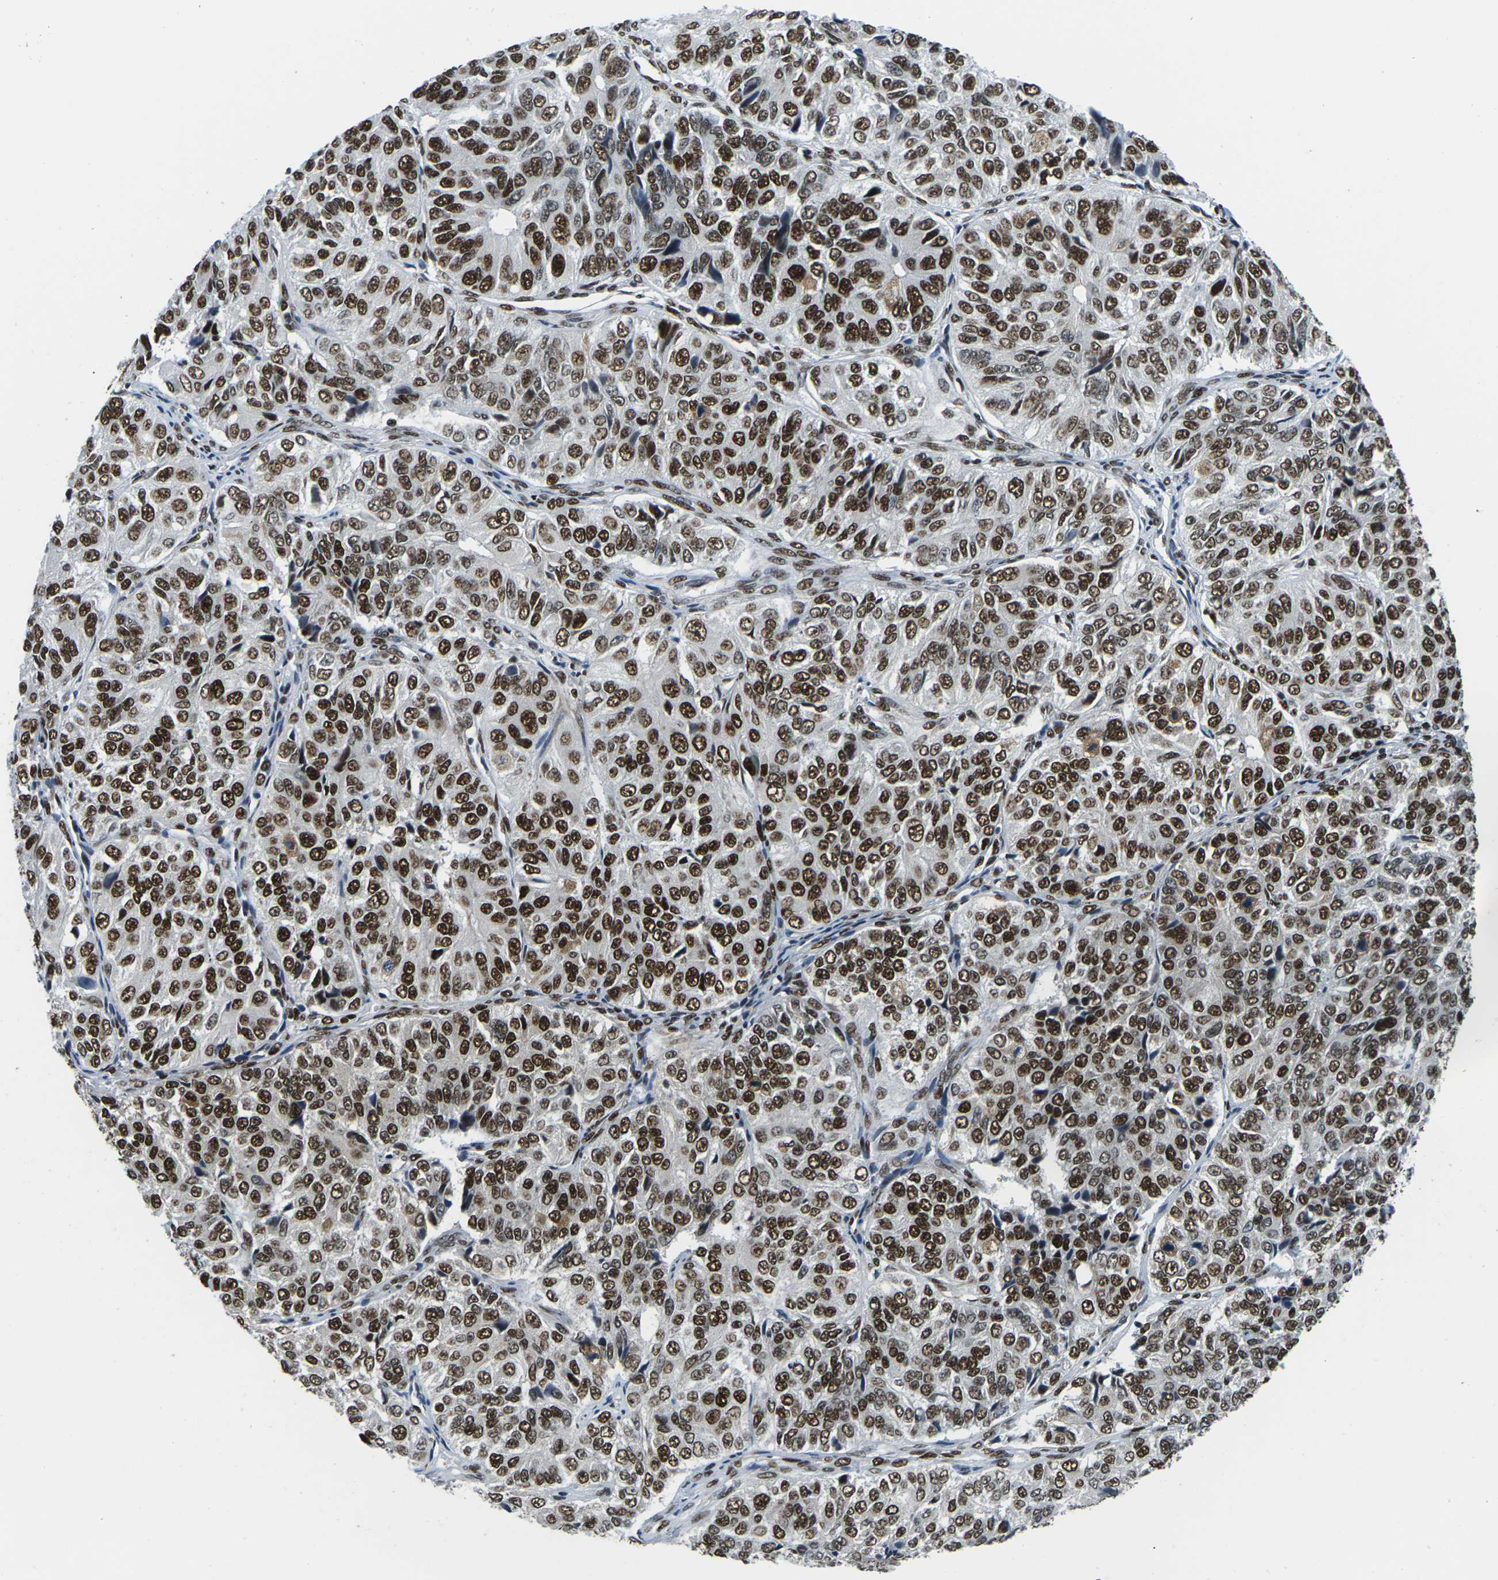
{"staining": {"intensity": "strong", "quantity": "25%-75%", "location": "nuclear"}, "tissue": "ovarian cancer", "cell_type": "Tumor cells", "image_type": "cancer", "snomed": [{"axis": "morphology", "description": "Carcinoma, endometroid"}, {"axis": "topography", "description": "Ovary"}], "caption": "Immunohistochemistry (IHC) micrograph of neoplastic tissue: human ovarian cancer stained using IHC demonstrates high levels of strong protein expression localized specifically in the nuclear of tumor cells, appearing as a nuclear brown color.", "gene": "PSME3", "patient": {"sex": "female", "age": 51}}